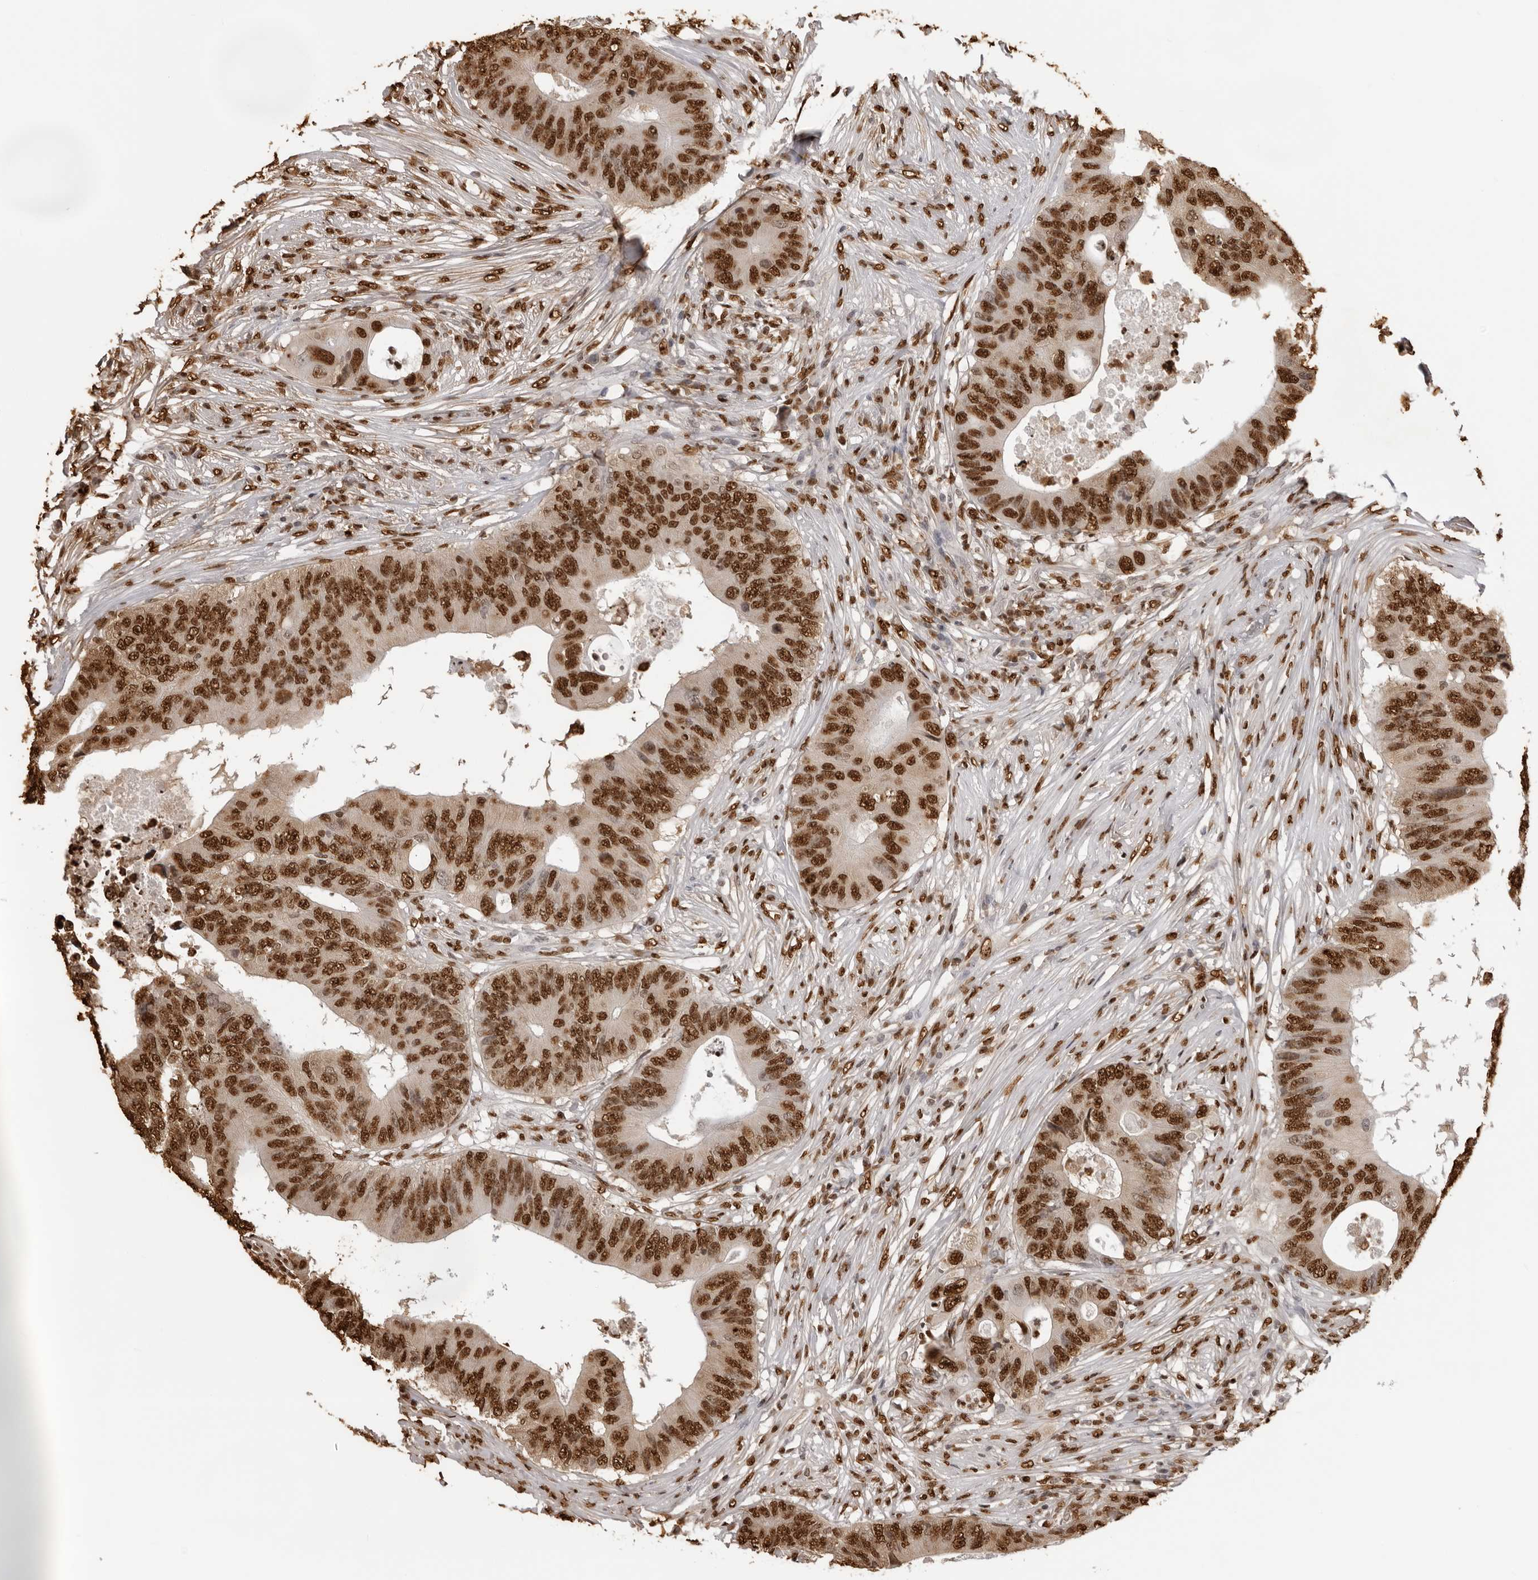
{"staining": {"intensity": "strong", "quantity": ">75%", "location": "nuclear"}, "tissue": "colorectal cancer", "cell_type": "Tumor cells", "image_type": "cancer", "snomed": [{"axis": "morphology", "description": "Adenocarcinoma, NOS"}, {"axis": "topography", "description": "Colon"}], "caption": "Immunohistochemical staining of colorectal adenocarcinoma demonstrates high levels of strong nuclear staining in approximately >75% of tumor cells.", "gene": "ZFP91", "patient": {"sex": "male", "age": 71}}